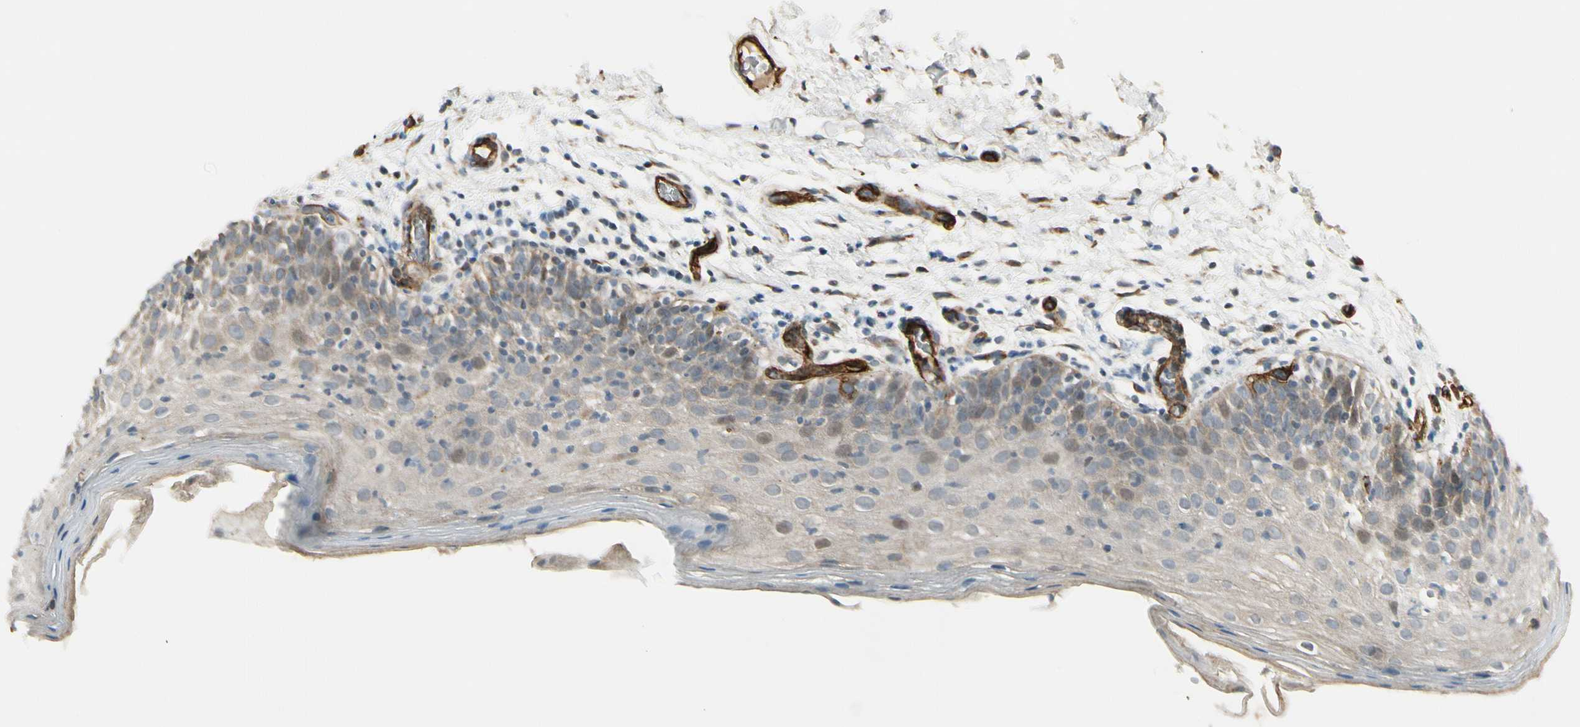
{"staining": {"intensity": "moderate", "quantity": "<25%", "location": "cytoplasmic/membranous"}, "tissue": "oral mucosa", "cell_type": "Squamous epithelial cells", "image_type": "normal", "snomed": [{"axis": "morphology", "description": "Normal tissue, NOS"}, {"axis": "morphology", "description": "Squamous cell carcinoma, NOS"}, {"axis": "topography", "description": "Skeletal muscle"}, {"axis": "topography", "description": "Oral tissue"}], "caption": "Immunohistochemical staining of unremarkable oral mucosa exhibits moderate cytoplasmic/membranous protein staining in approximately <25% of squamous epithelial cells. (IHC, brightfield microscopy, high magnification).", "gene": "MCAM", "patient": {"sex": "male", "age": 71}}